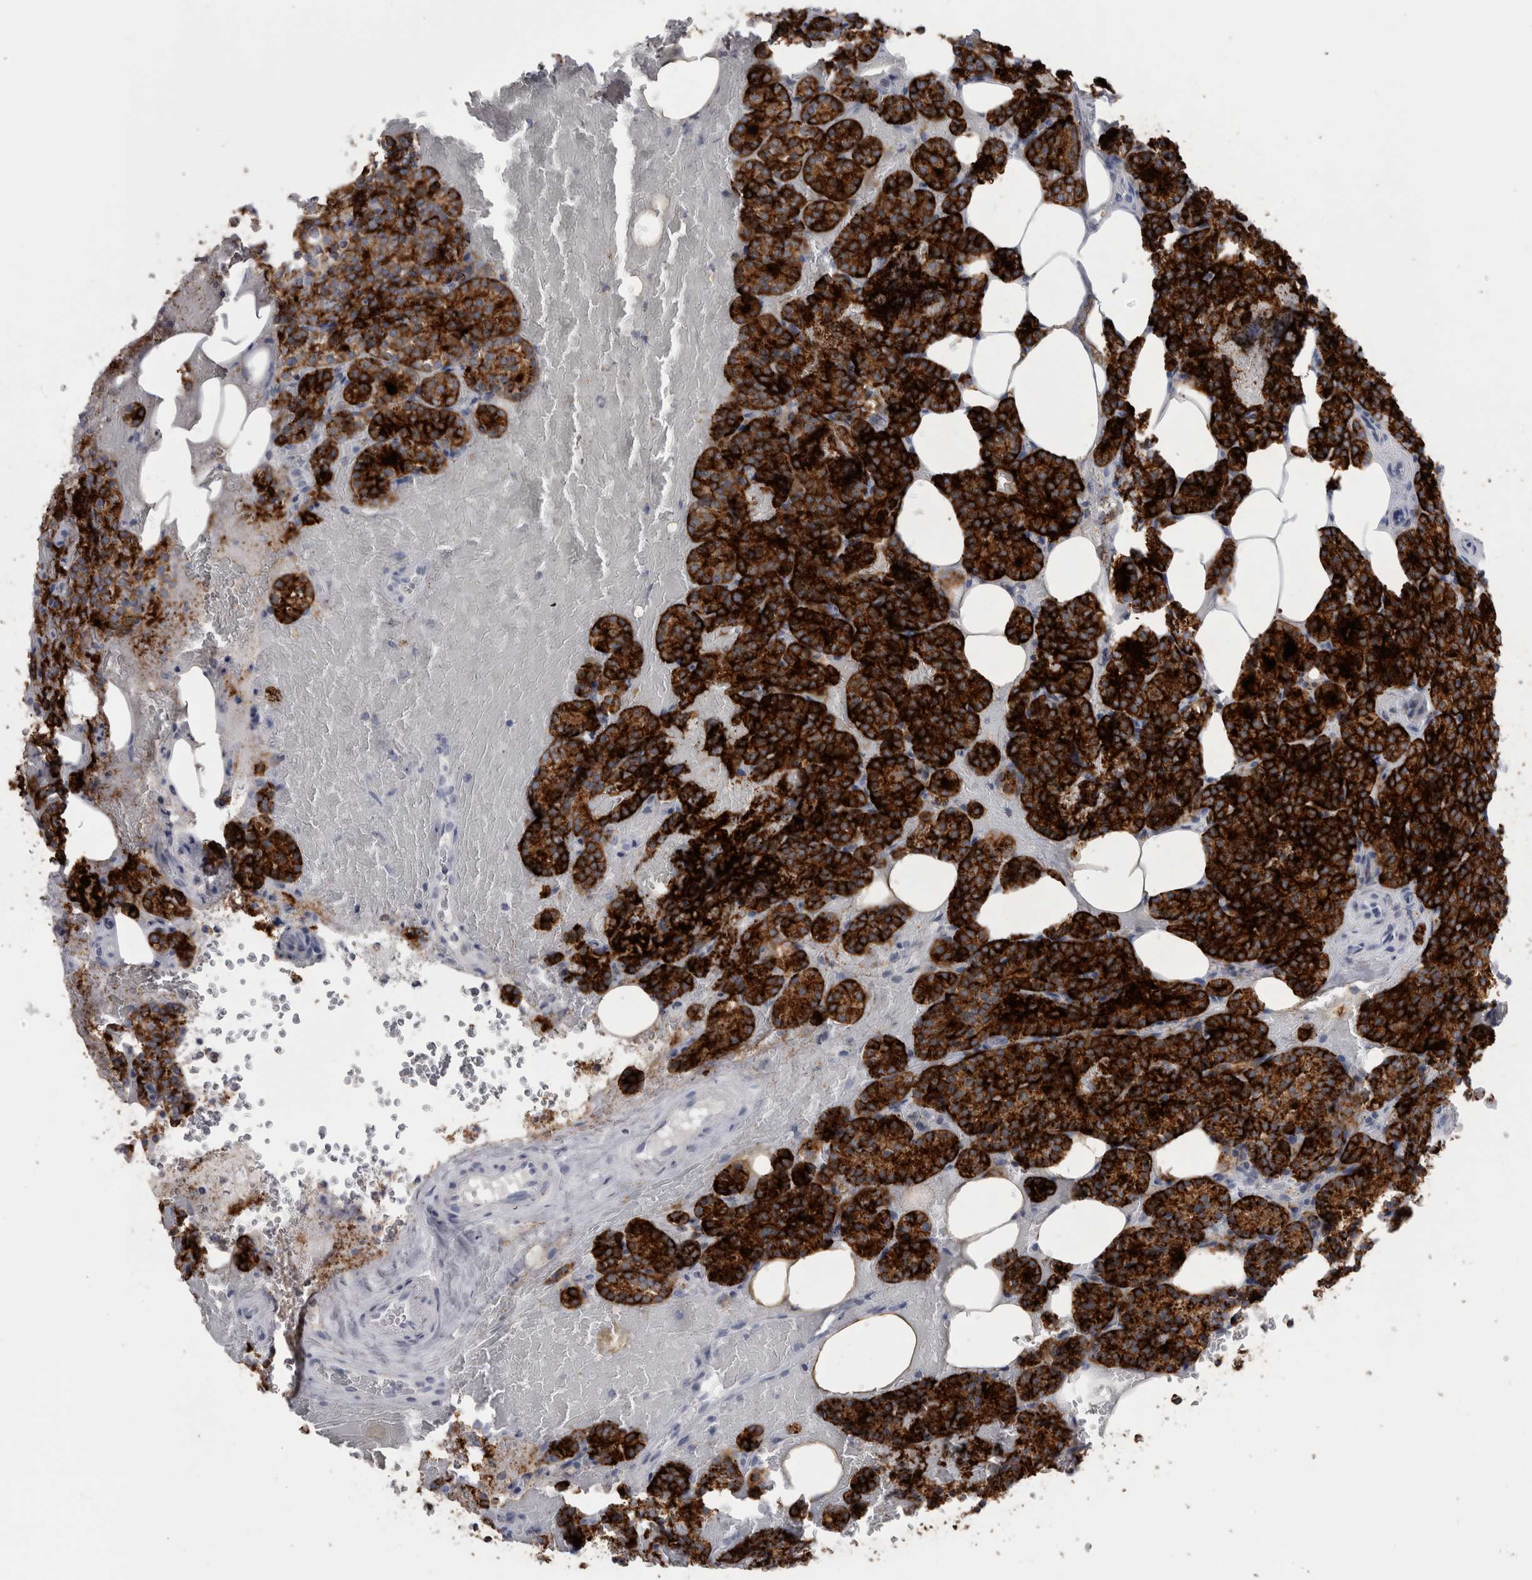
{"staining": {"intensity": "strong", "quantity": ">75%", "location": "cytoplasmic/membranous"}, "tissue": "parathyroid gland", "cell_type": "Glandular cells", "image_type": "normal", "snomed": [{"axis": "morphology", "description": "Normal tissue, NOS"}, {"axis": "topography", "description": "Parathyroid gland"}], "caption": "This photomicrograph displays immunohistochemistry staining of unremarkable parathyroid gland, with high strong cytoplasmic/membranous positivity in approximately >75% of glandular cells.", "gene": "PTH", "patient": {"sex": "female", "age": 78}}